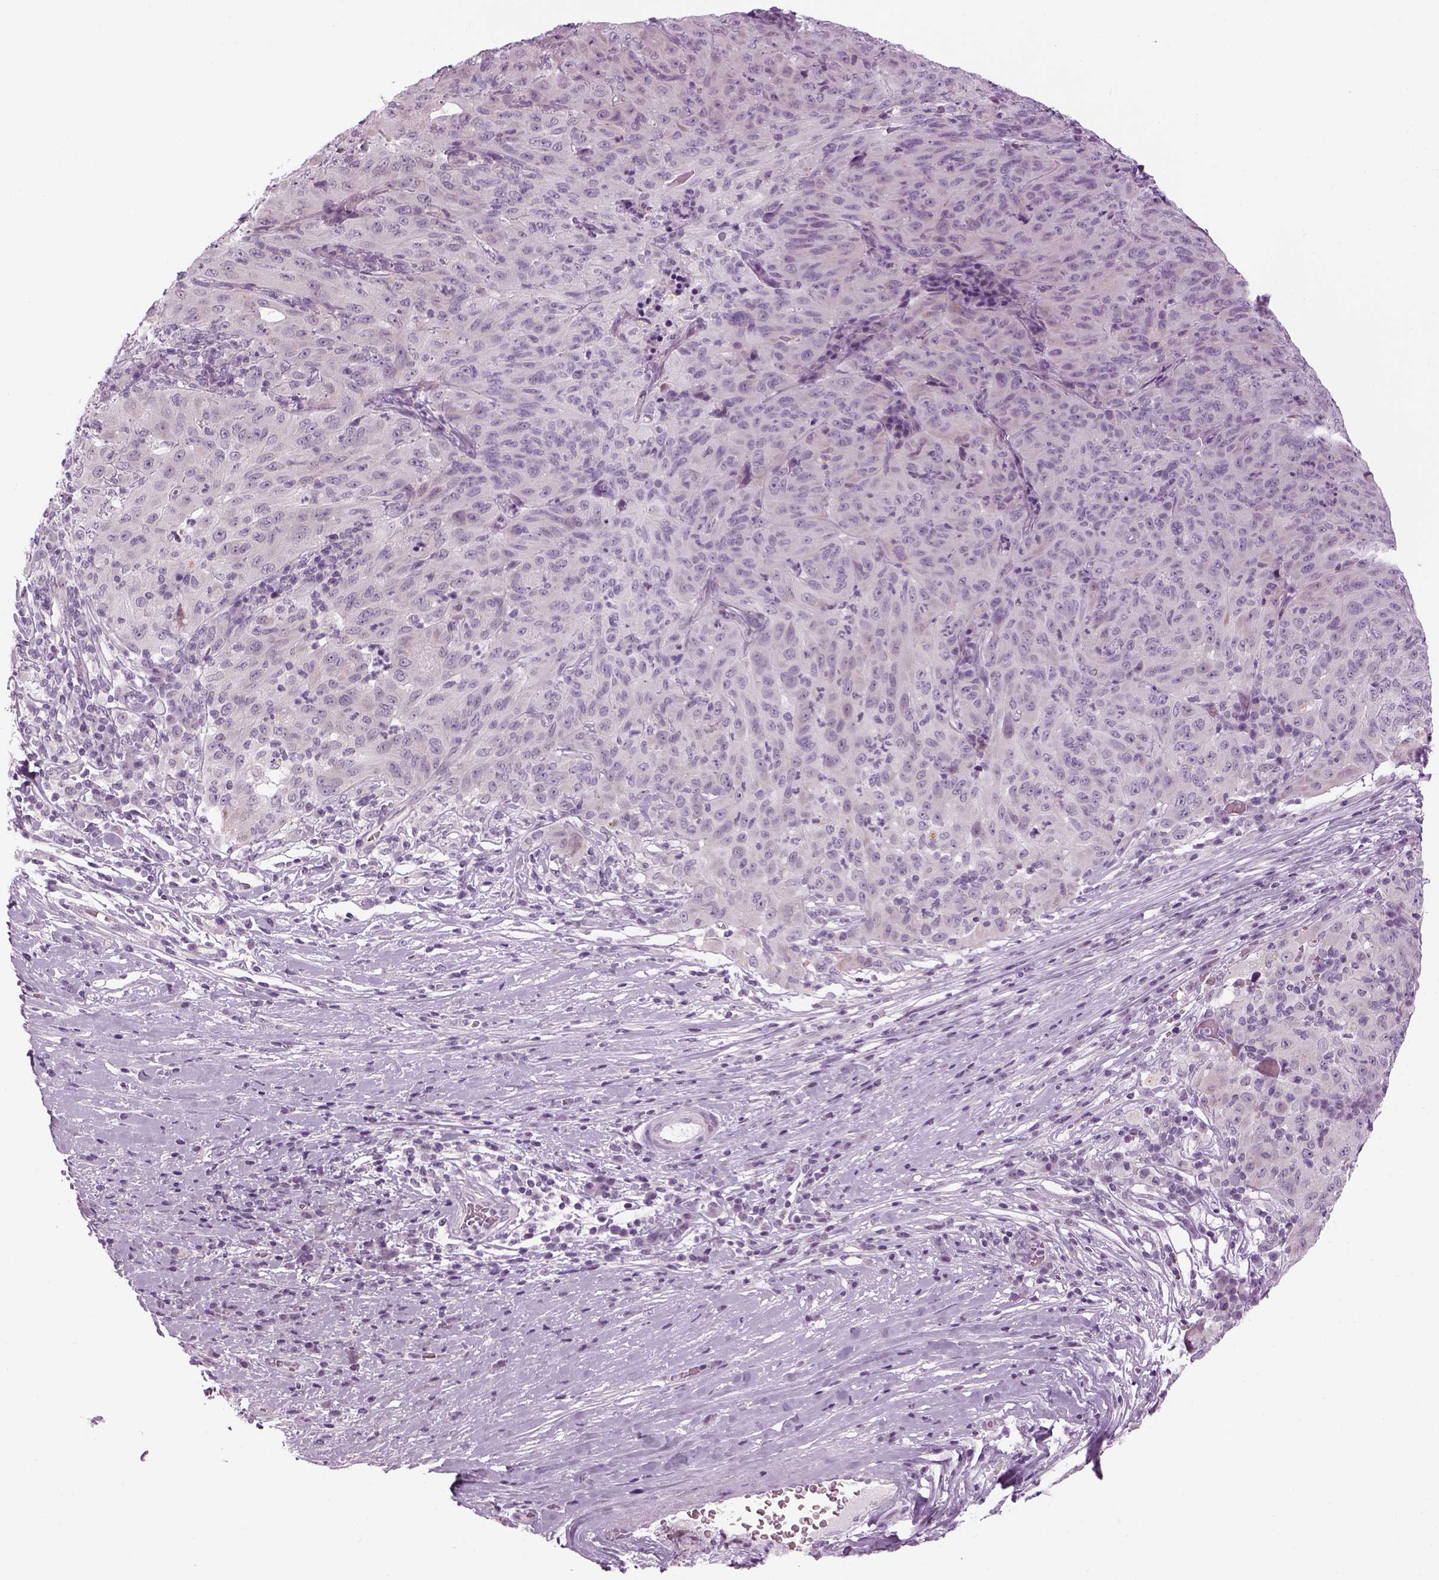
{"staining": {"intensity": "negative", "quantity": "none", "location": "none"}, "tissue": "pancreatic cancer", "cell_type": "Tumor cells", "image_type": "cancer", "snomed": [{"axis": "morphology", "description": "Adenocarcinoma, NOS"}, {"axis": "topography", "description": "Pancreas"}], "caption": "High magnification brightfield microscopy of pancreatic adenocarcinoma stained with DAB (3,3'-diaminobenzidine) (brown) and counterstained with hematoxylin (blue): tumor cells show no significant staining.", "gene": "LRRIQ3", "patient": {"sex": "male", "age": 63}}